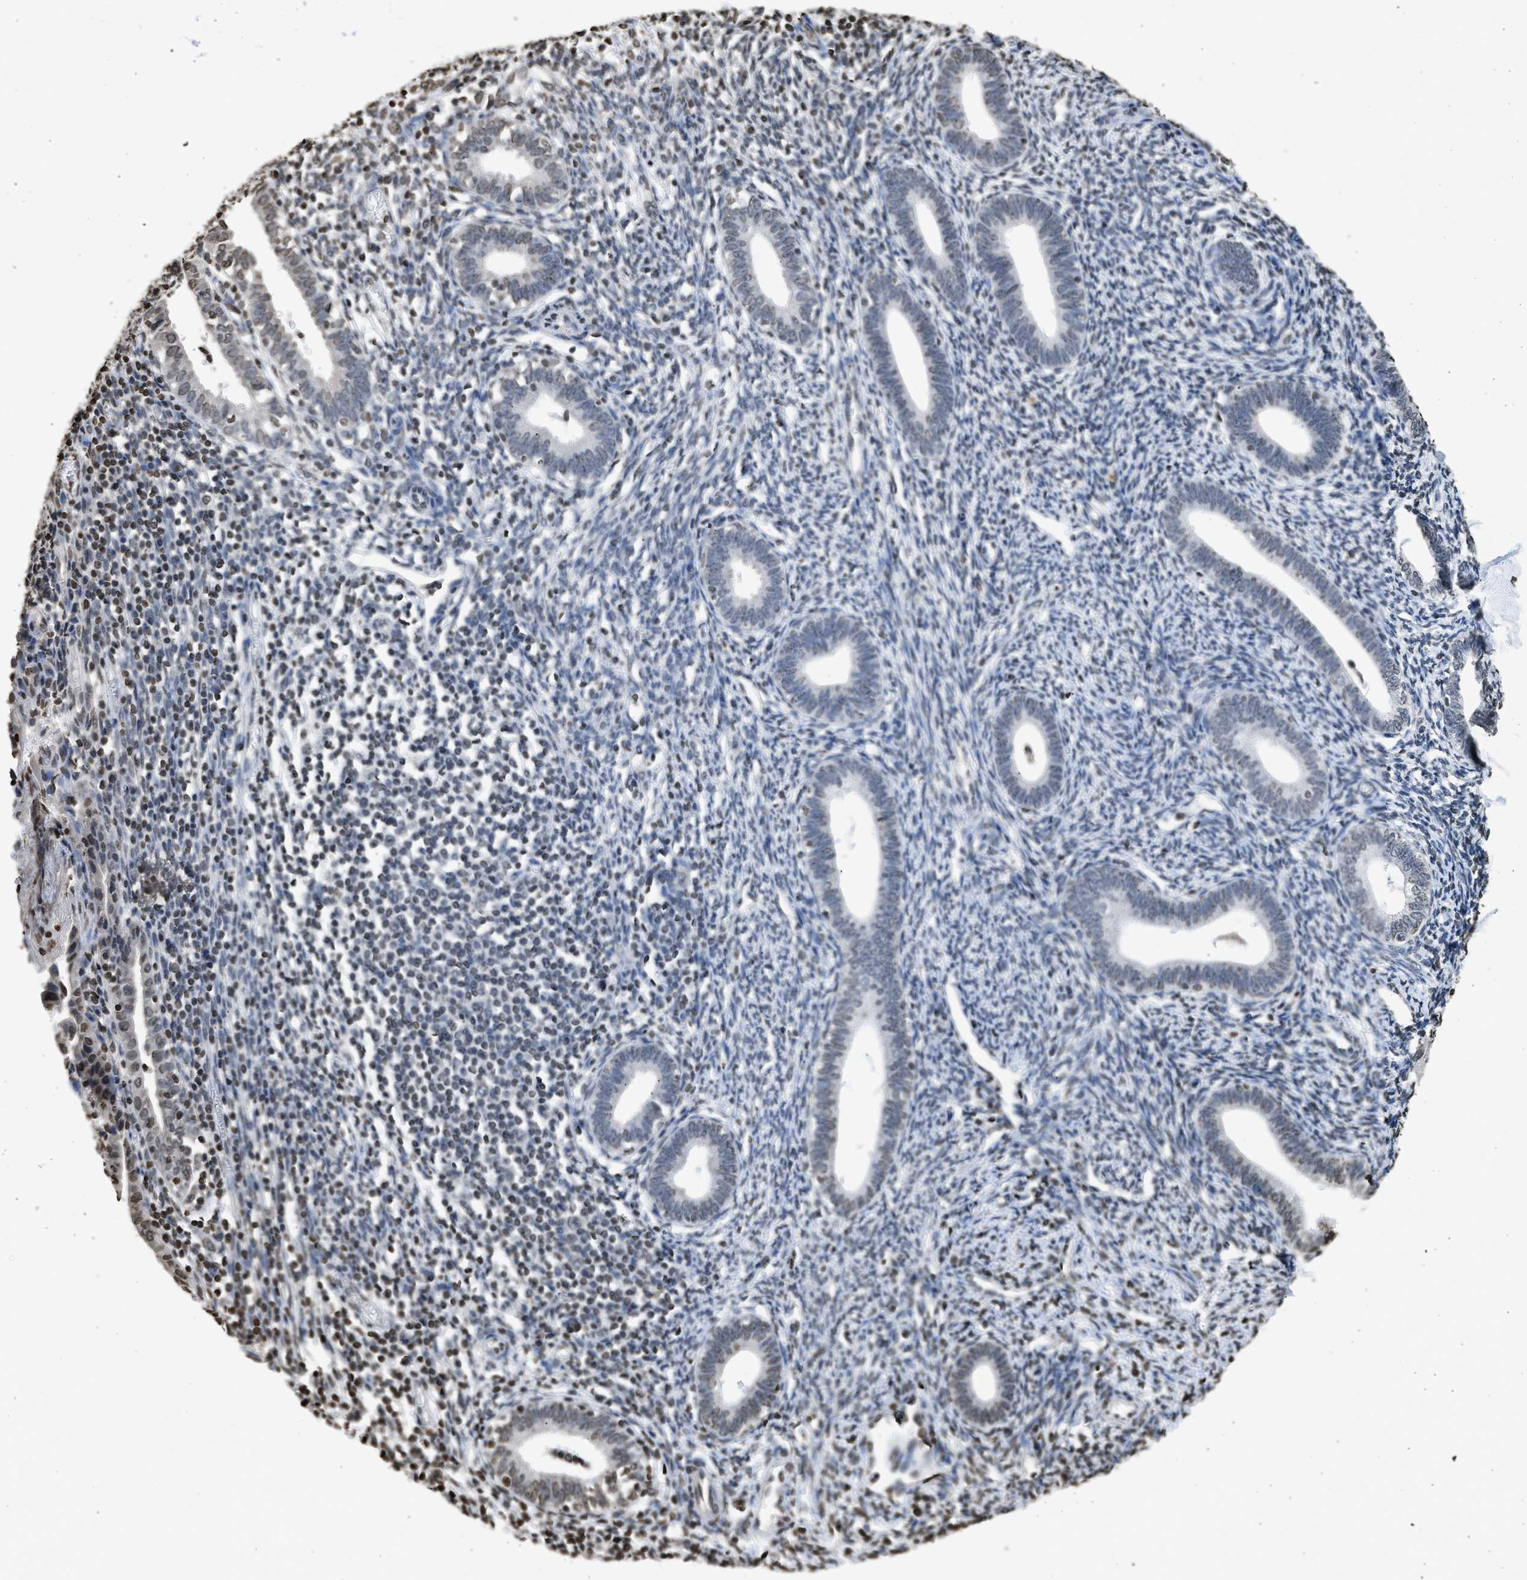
{"staining": {"intensity": "negative", "quantity": "none", "location": "none"}, "tissue": "endometrium", "cell_type": "Cells in endometrial stroma", "image_type": "normal", "snomed": [{"axis": "morphology", "description": "Normal tissue, NOS"}, {"axis": "topography", "description": "Endometrium"}], "caption": "Immunohistochemistry photomicrograph of unremarkable endometrium: endometrium stained with DAB displays no significant protein staining in cells in endometrial stroma.", "gene": "RRAGC", "patient": {"sex": "female", "age": 41}}